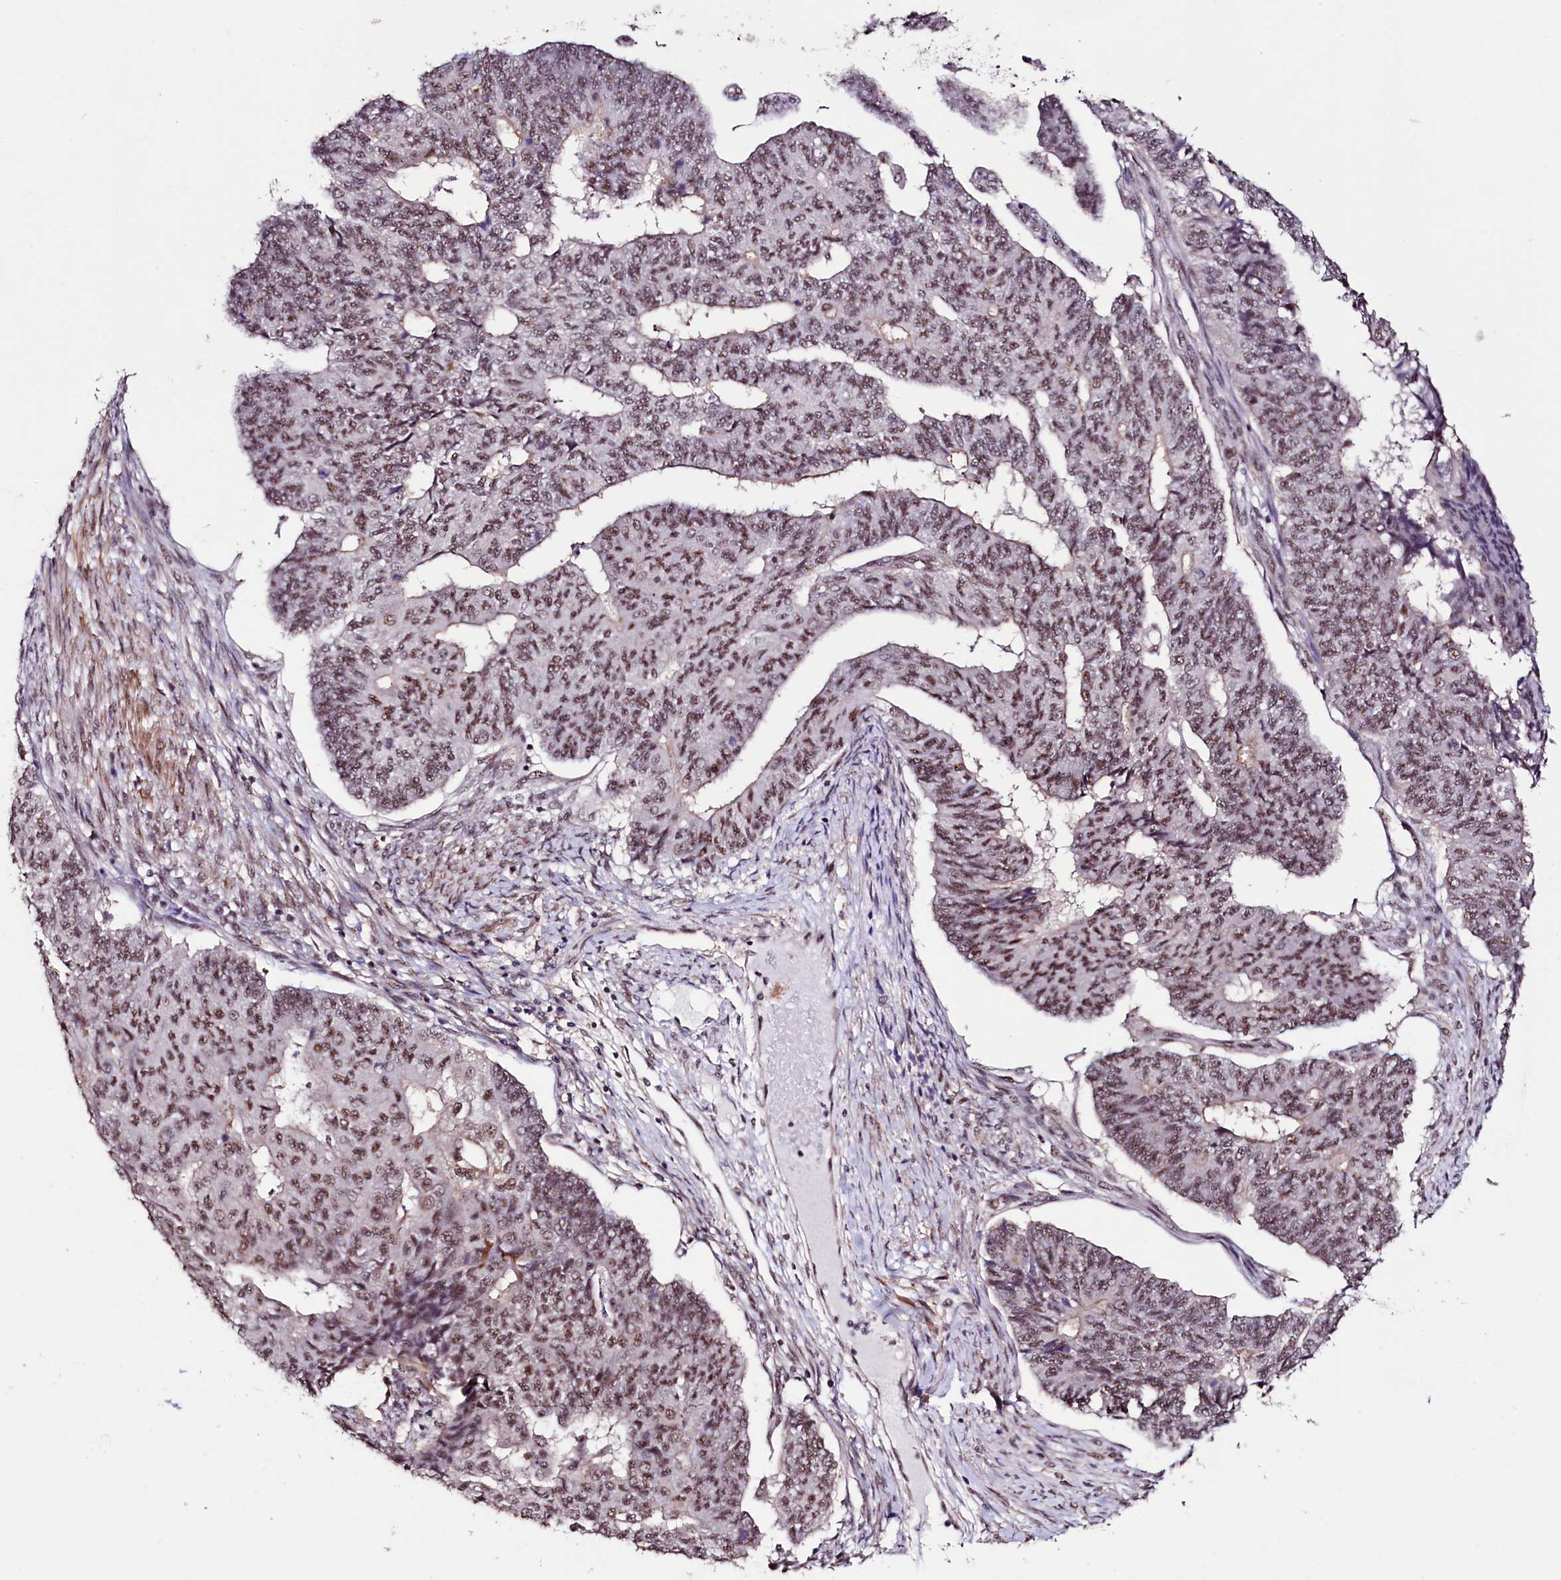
{"staining": {"intensity": "moderate", "quantity": ">75%", "location": "nuclear"}, "tissue": "endometrial cancer", "cell_type": "Tumor cells", "image_type": "cancer", "snomed": [{"axis": "morphology", "description": "Adenocarcinoma, NOS"}, {"axis": "topography", "description": "Endometrium"}], "caption": "This photomicrograph reveals endometrial cancer stained with IHC to label a protein in brown. The nuclear of tumor cells show moderate positivity for the protein. Nuclei are counter-stained blue.", "gene": "SFSWAP", "patient": {"sex": "female", "age": 32}}